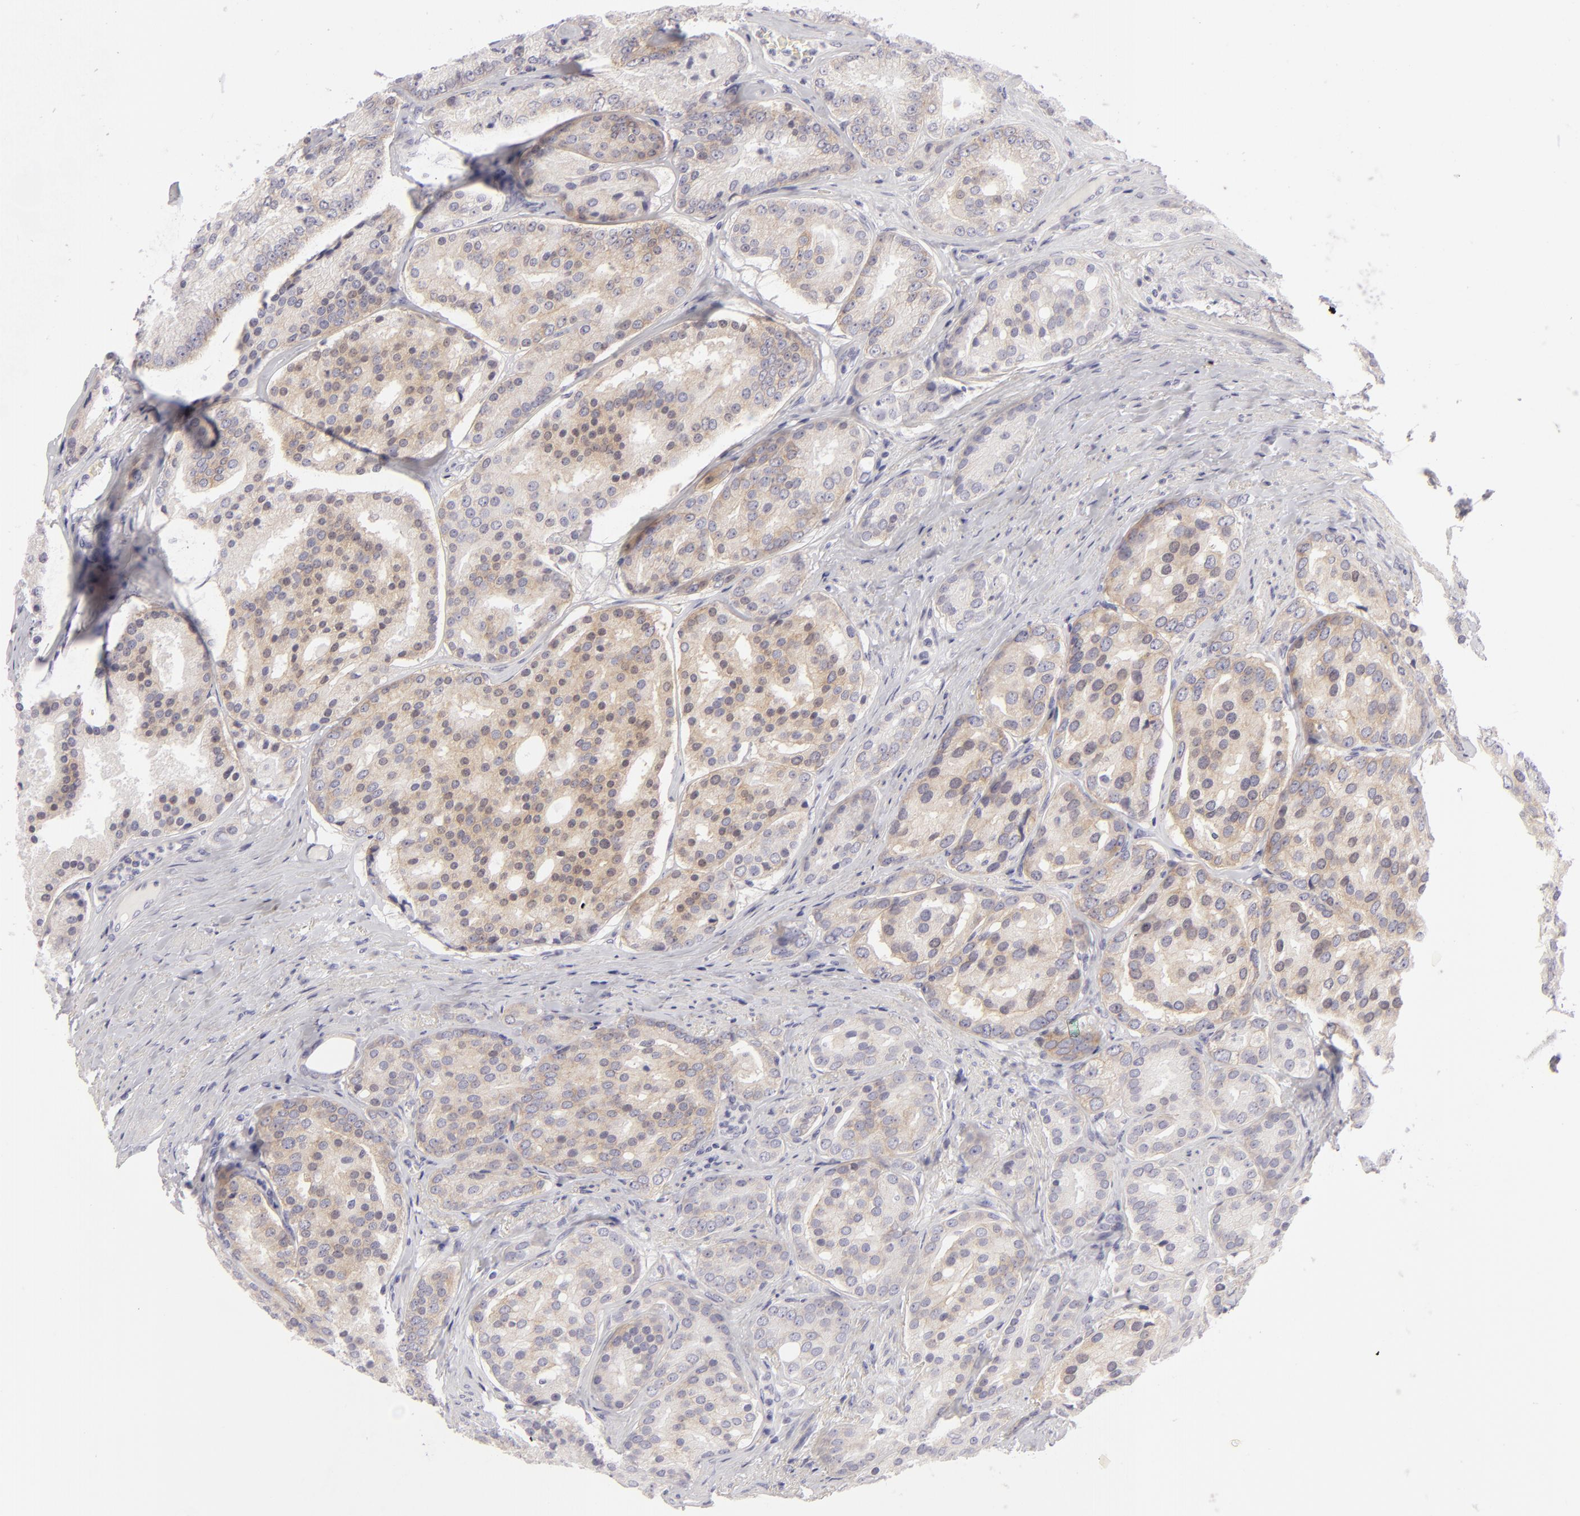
{"staining": {"intensity": "weak", "quantity": "25%-75%", "location": "cytoplasmic/membranous"}, "tissue": "prostate cancer", "cell_type": "Tumor cells", "image_type": "cancer", "snomed": [{"axis": "morphology", "description": "Adenocarcinoma, High grade"}, {"axis": "topography", "description": "Prostate"}], "caption": "Immunohistochemical staining of prostate cancer reveals weak cytoplasmic/membranous protein staining in approximately 25%-75% of tumor cells.", "gene": "DLG4", "patient": {"sex": "male", "age": 64}}